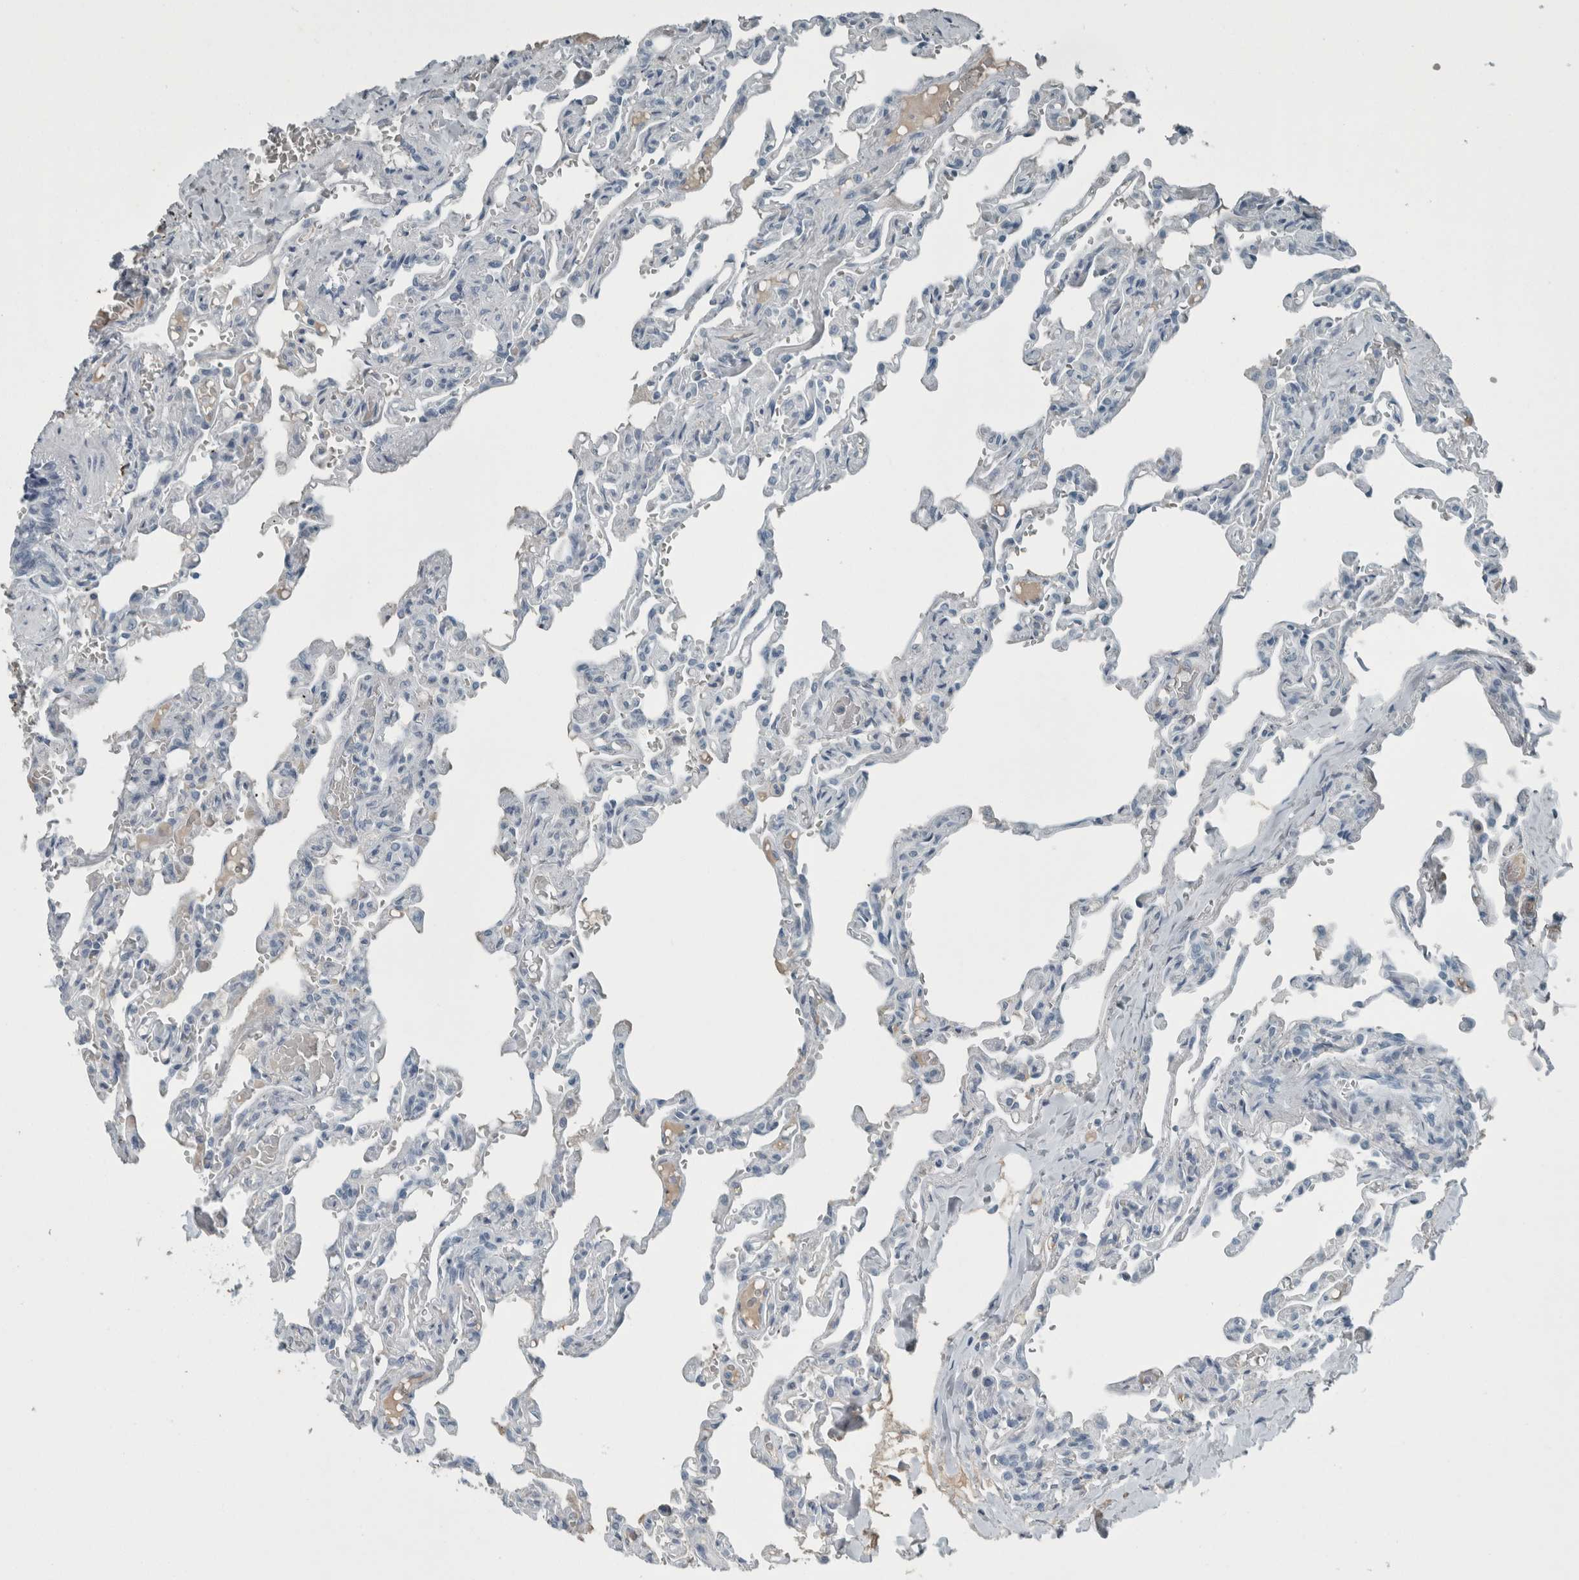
{"staining": {"intensity": "negative", "quantity": "none", "location": "none"}, "tissue": "lung", "cell_type": "Alveolar cells", "image_type": "normal", "snomed": [{"axis": "morphology", "description": "Normal tissue, NOS"}, {"axis": "topography", "description": "Lung"}], "caption": "Protein analysis of normal lung displays no significant expression in alveolar cells. Nuclei are stained in blue.", "gene": "CHL1", "patient": {"sex": "male", "age": 21}}